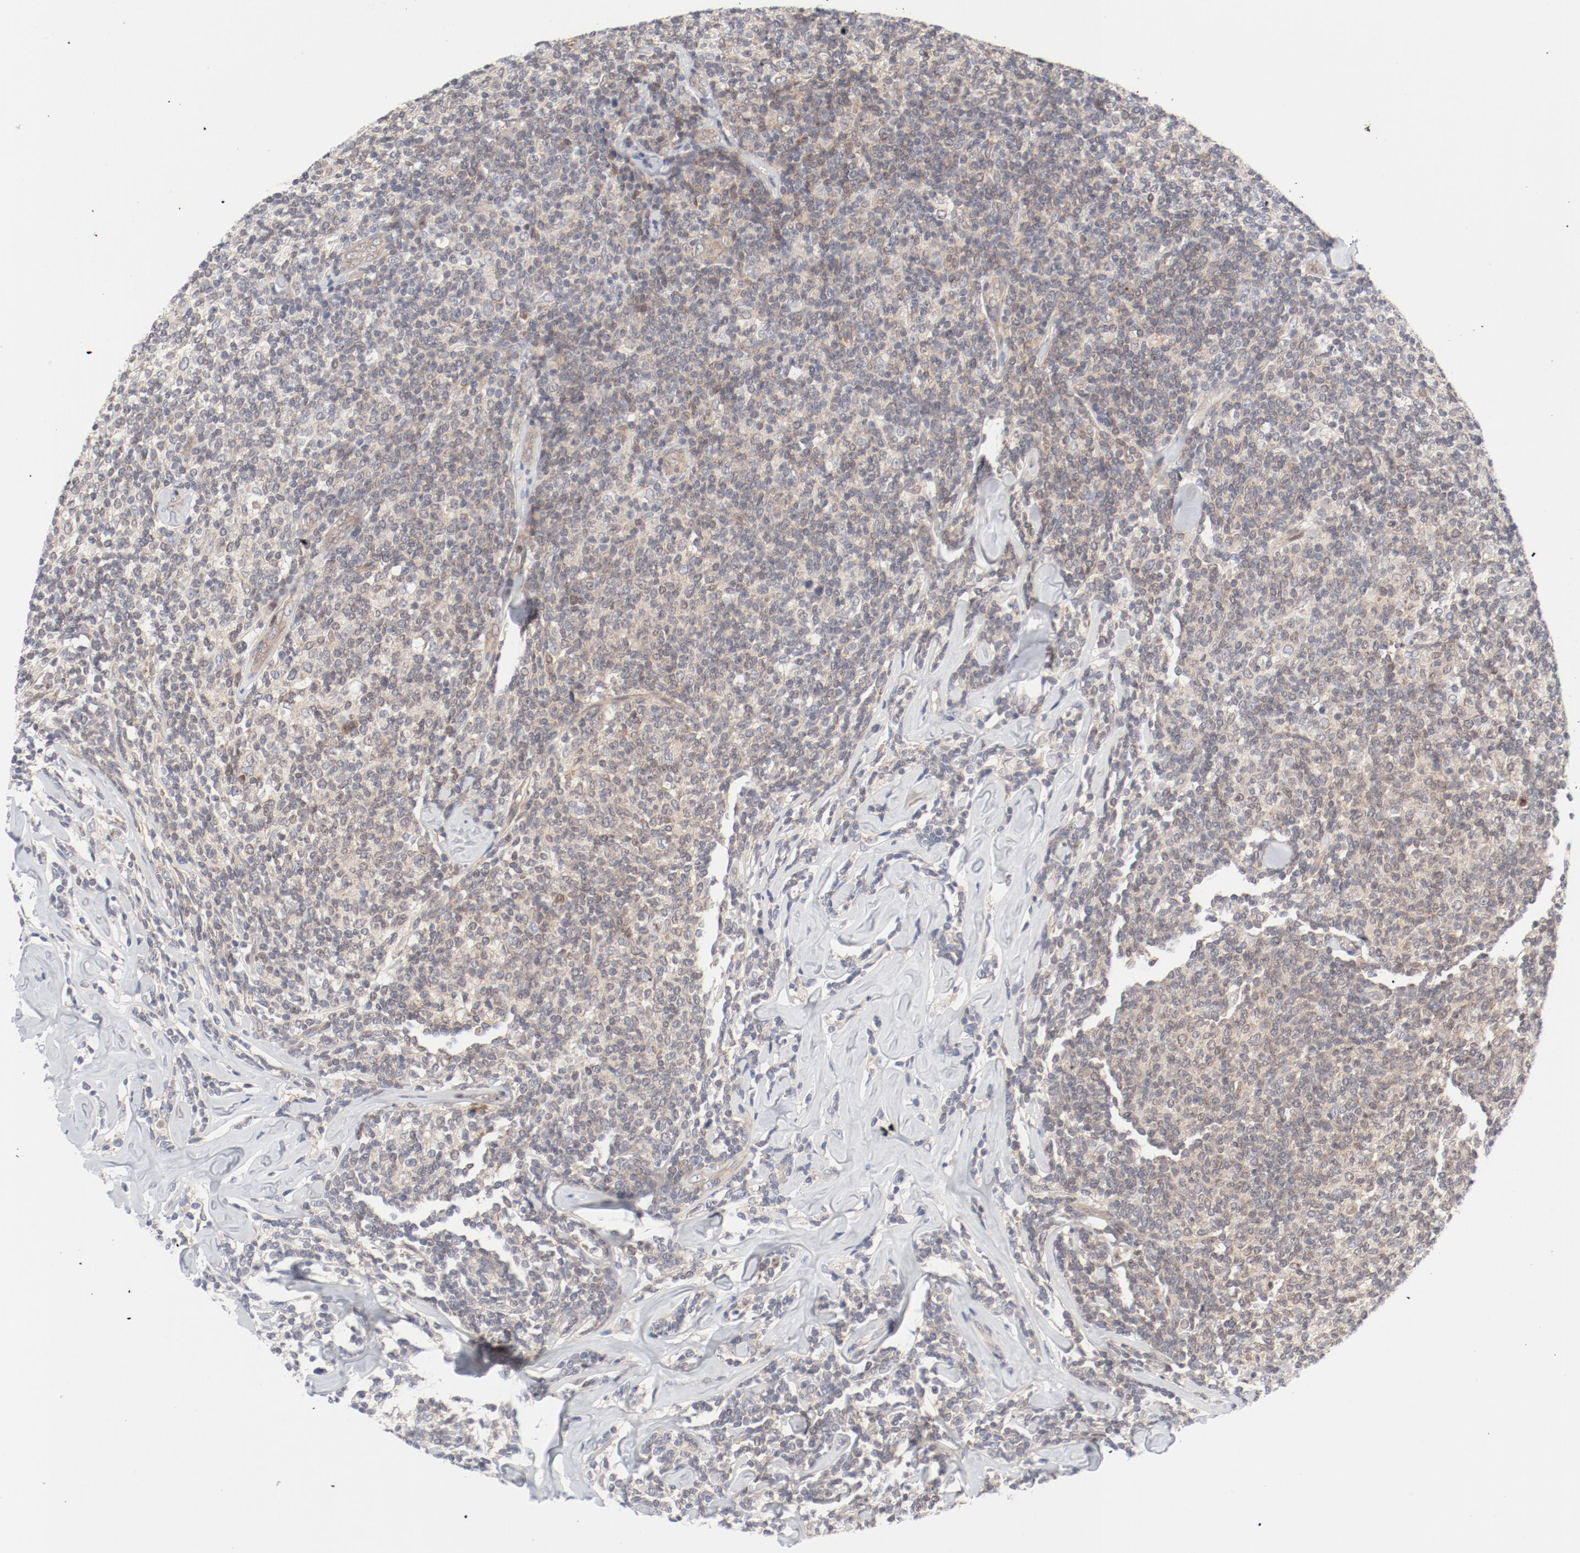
{"staining": {"intensity": "weak", "quantity": "25%-75%", "location": "cytoplasmic/membranous,nuclear"}, "tissue": "lymphoma", "cell_type": "Tumor cells", "image_type": "cancer", "snomed": [{"axis": "morphology", "description": "Malignant lymphoma, non-Hodgkin's type, Low grade"}, {"axis": "topography", "description": "Lymph node"}], "caption": "Immunohistochemistry (IHC) (DAB) staining of human low-grade malignant lymphoma, non-Hodgkin's type displays weak cytoplasmic/membranous and nuclear protein expression in approximately 25%-75% of tumor cells.", "gene": "BAD", "patient": {"sex": "female", "age": 56}}